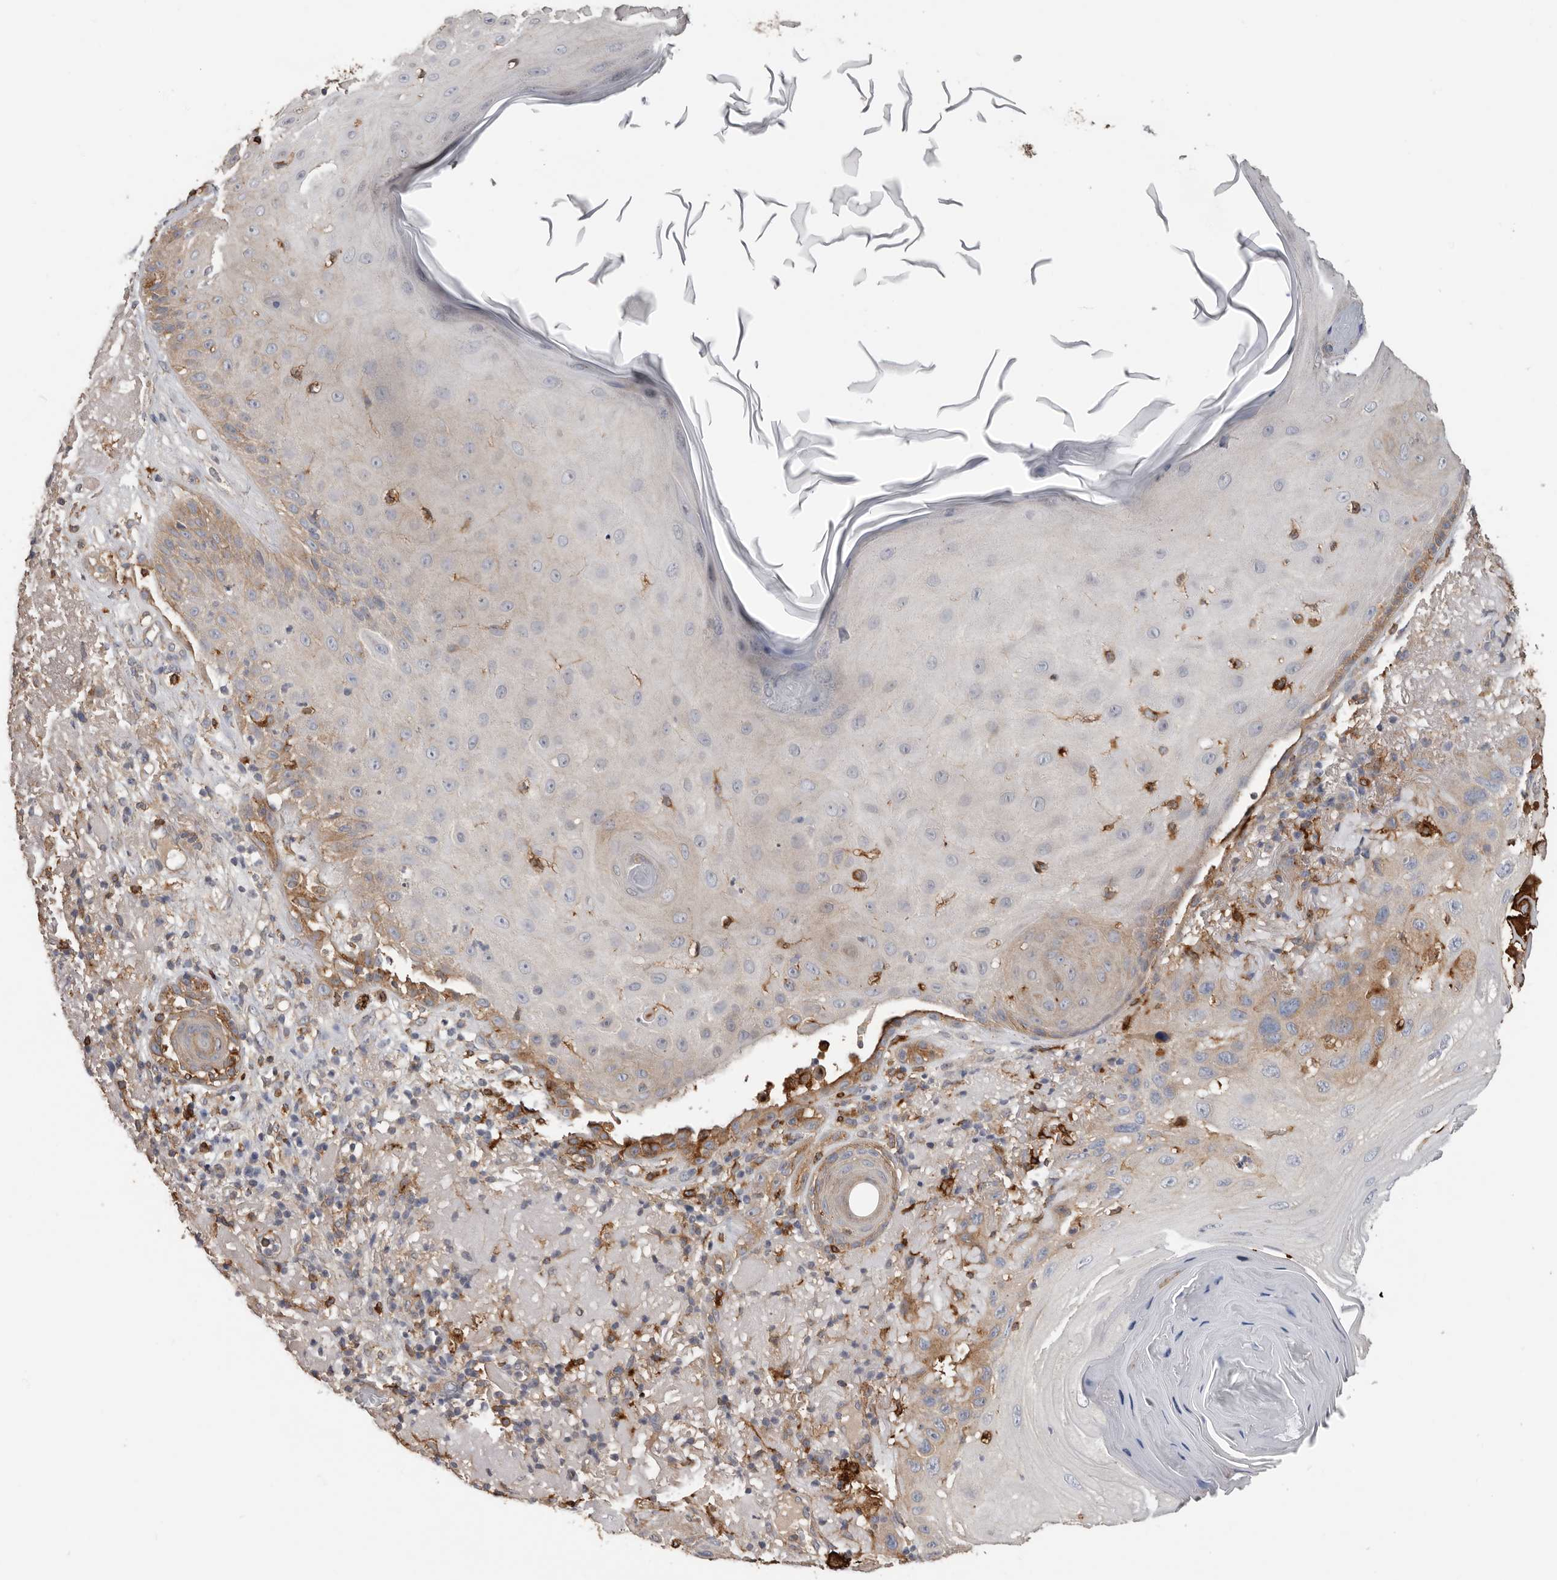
{"staining": {"intensity": "moderate", "quantity": "<25%", "location": "cytoplasmic/membranous"}, "tissue": "skin cancer", "cell_type": "Tumor cells", "image_type": "cancer", "snomed": [{"axis": "morphology", "description": "Normal tissue, NOS"}, {"axis": "morphology", "description": "Squamous cell carcinoma, NOS"}, {"axis": "topography", "description": "Skin"}], "caption": "About <25% of tumor cells in human skin cancer (squamous cell carcinoma) display moderate cytoplasmic/membranous protein expression as visualized by brown immunohistochemical staining.", "gene": "TFRC", "patient": {"sex": "female", "age": 96}}